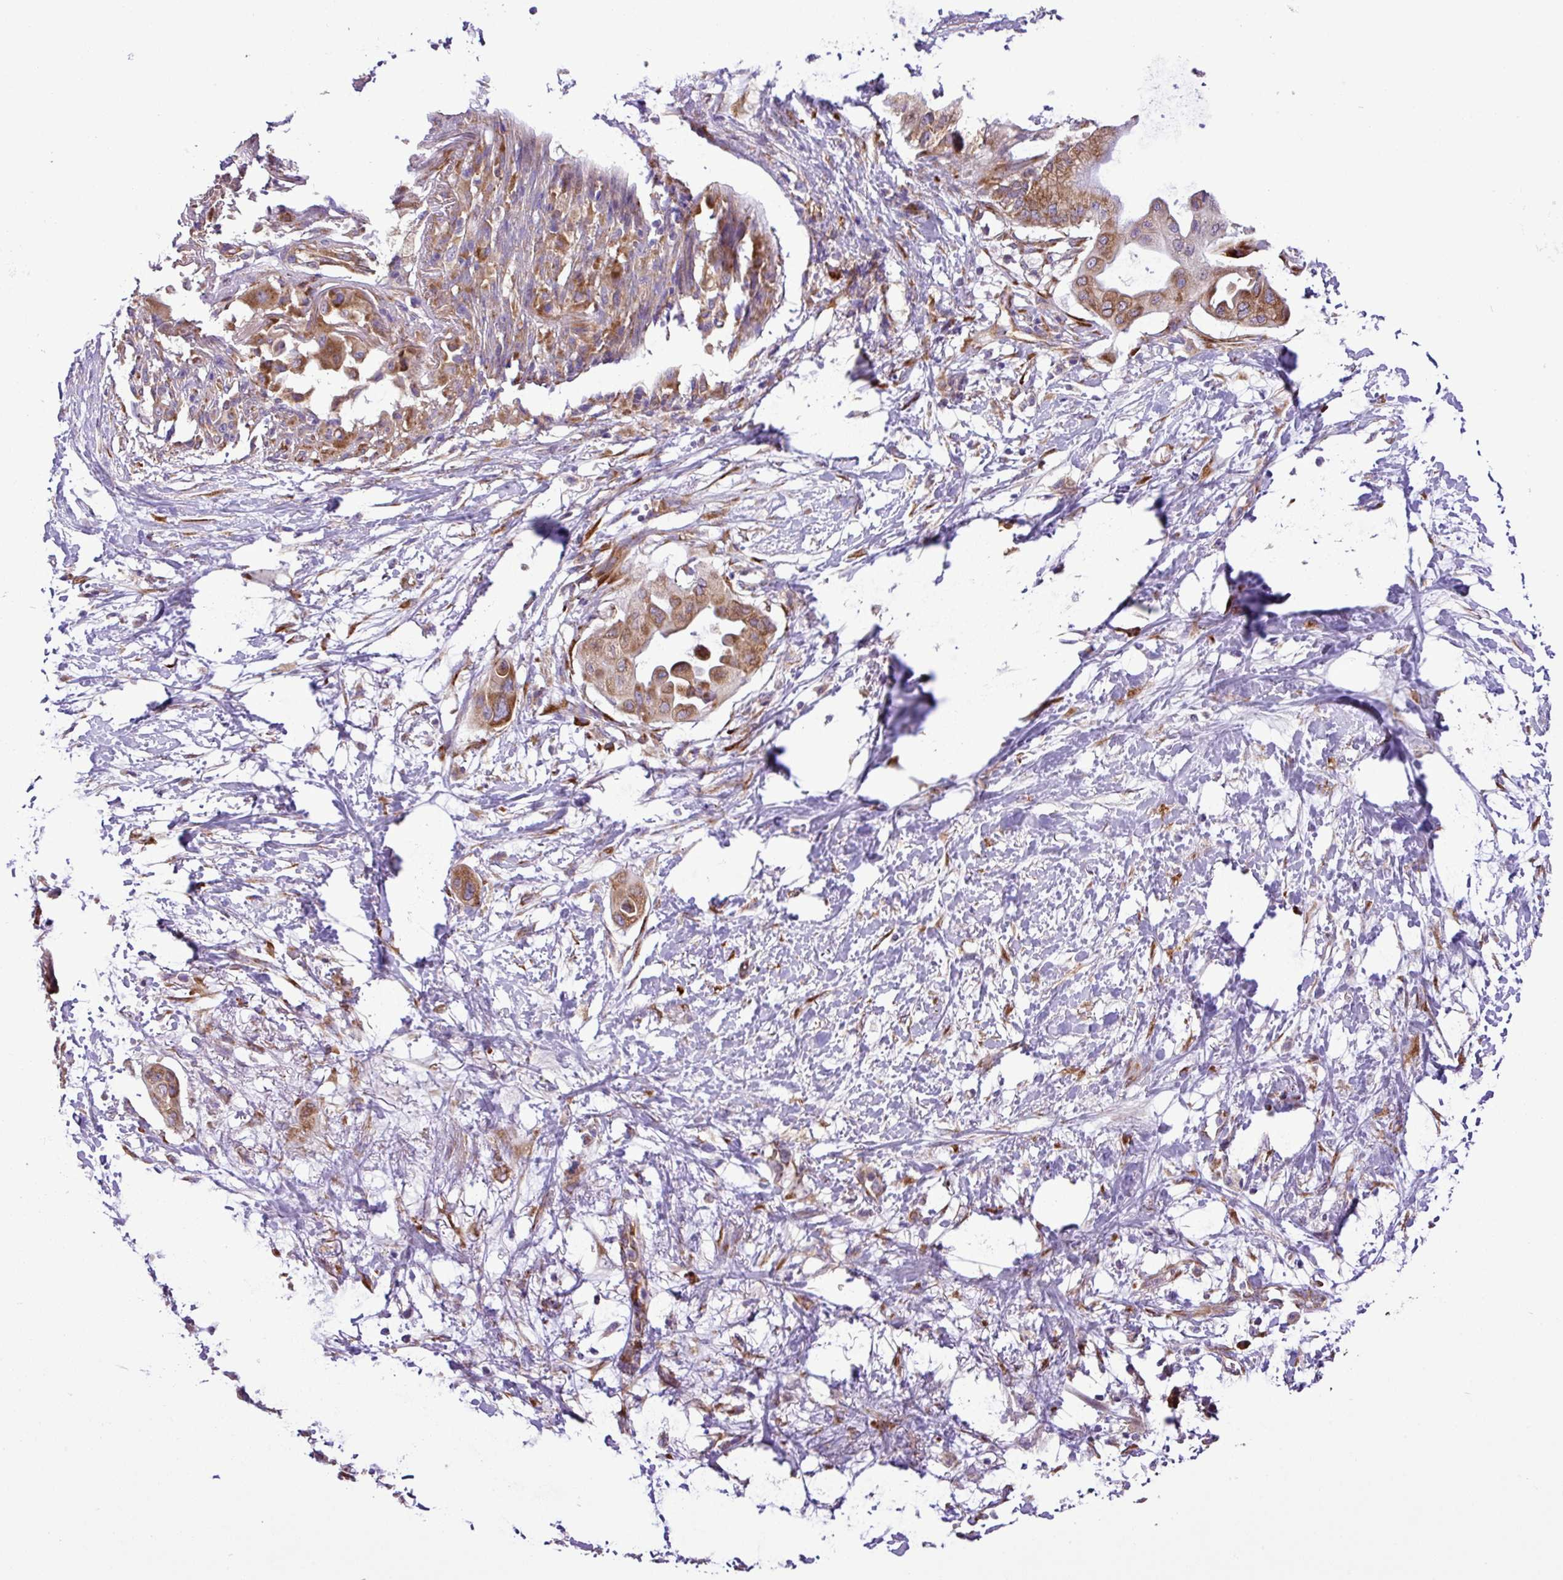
{"staining": {"intensity": "moderate", "quantity": ">75%", "location": "cytoplasmic/membranous"}, "tissue": "pancreatic cancer", "cell_type": "Tumor cells", "image_type": "cancer", "snomed": [{"axis": "morphology", "description": "Adenocarcinoma, NOS"}, {"axis": "topography", "description": "Pancreas"}], "caption": "High-power microscopy captured an immunohistochemistry histopathology image of pancreatic adenocarcinoma, revealing moderate cytoplasmic/membranous staining in approximately >75% of tumor cells. Using DAB (3,3'-diaminobenzidine) (brown) and hematoxylin (blue) stains, captured at high magnification using brightfield microscopy.", "gene": "RPL13", "patient": {"sex": "male", "age": 68}}